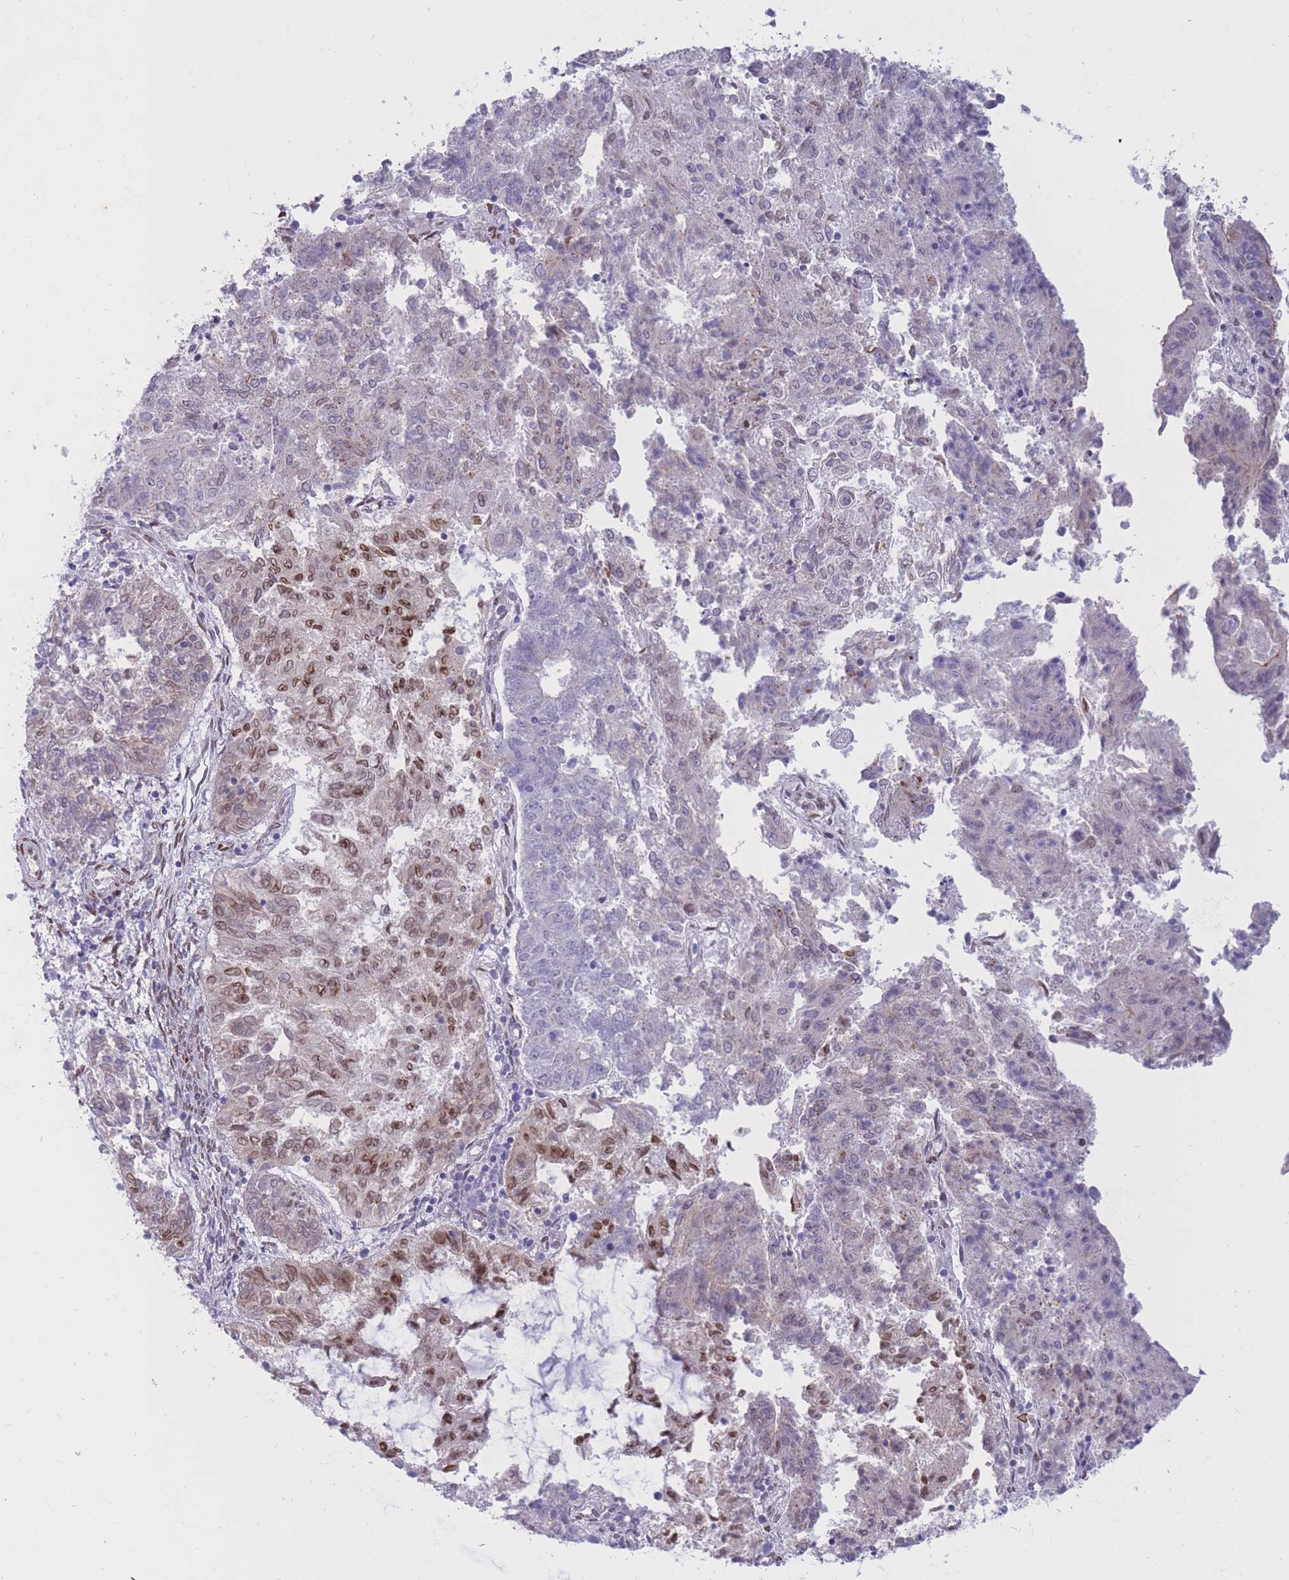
{"staining": {"intensity": "moderate", "quantity": "<25%", "location": "nuclear"}, "tissue": "endometrial cancer", "cell_type": "Tumor cells", "image_type": "cancer", "snomed": [{"axis": "morphology", "description": "Adenocarcinoma, NOS"}, {"axis": "topography", "description": "Endometrium"}], "caption": "Moderate nuclear positivity is present in about <25% of tumor cells in endometrial cancer.", "gene": "HOOK2", "patient": {"sex": "female", "age": 82}}